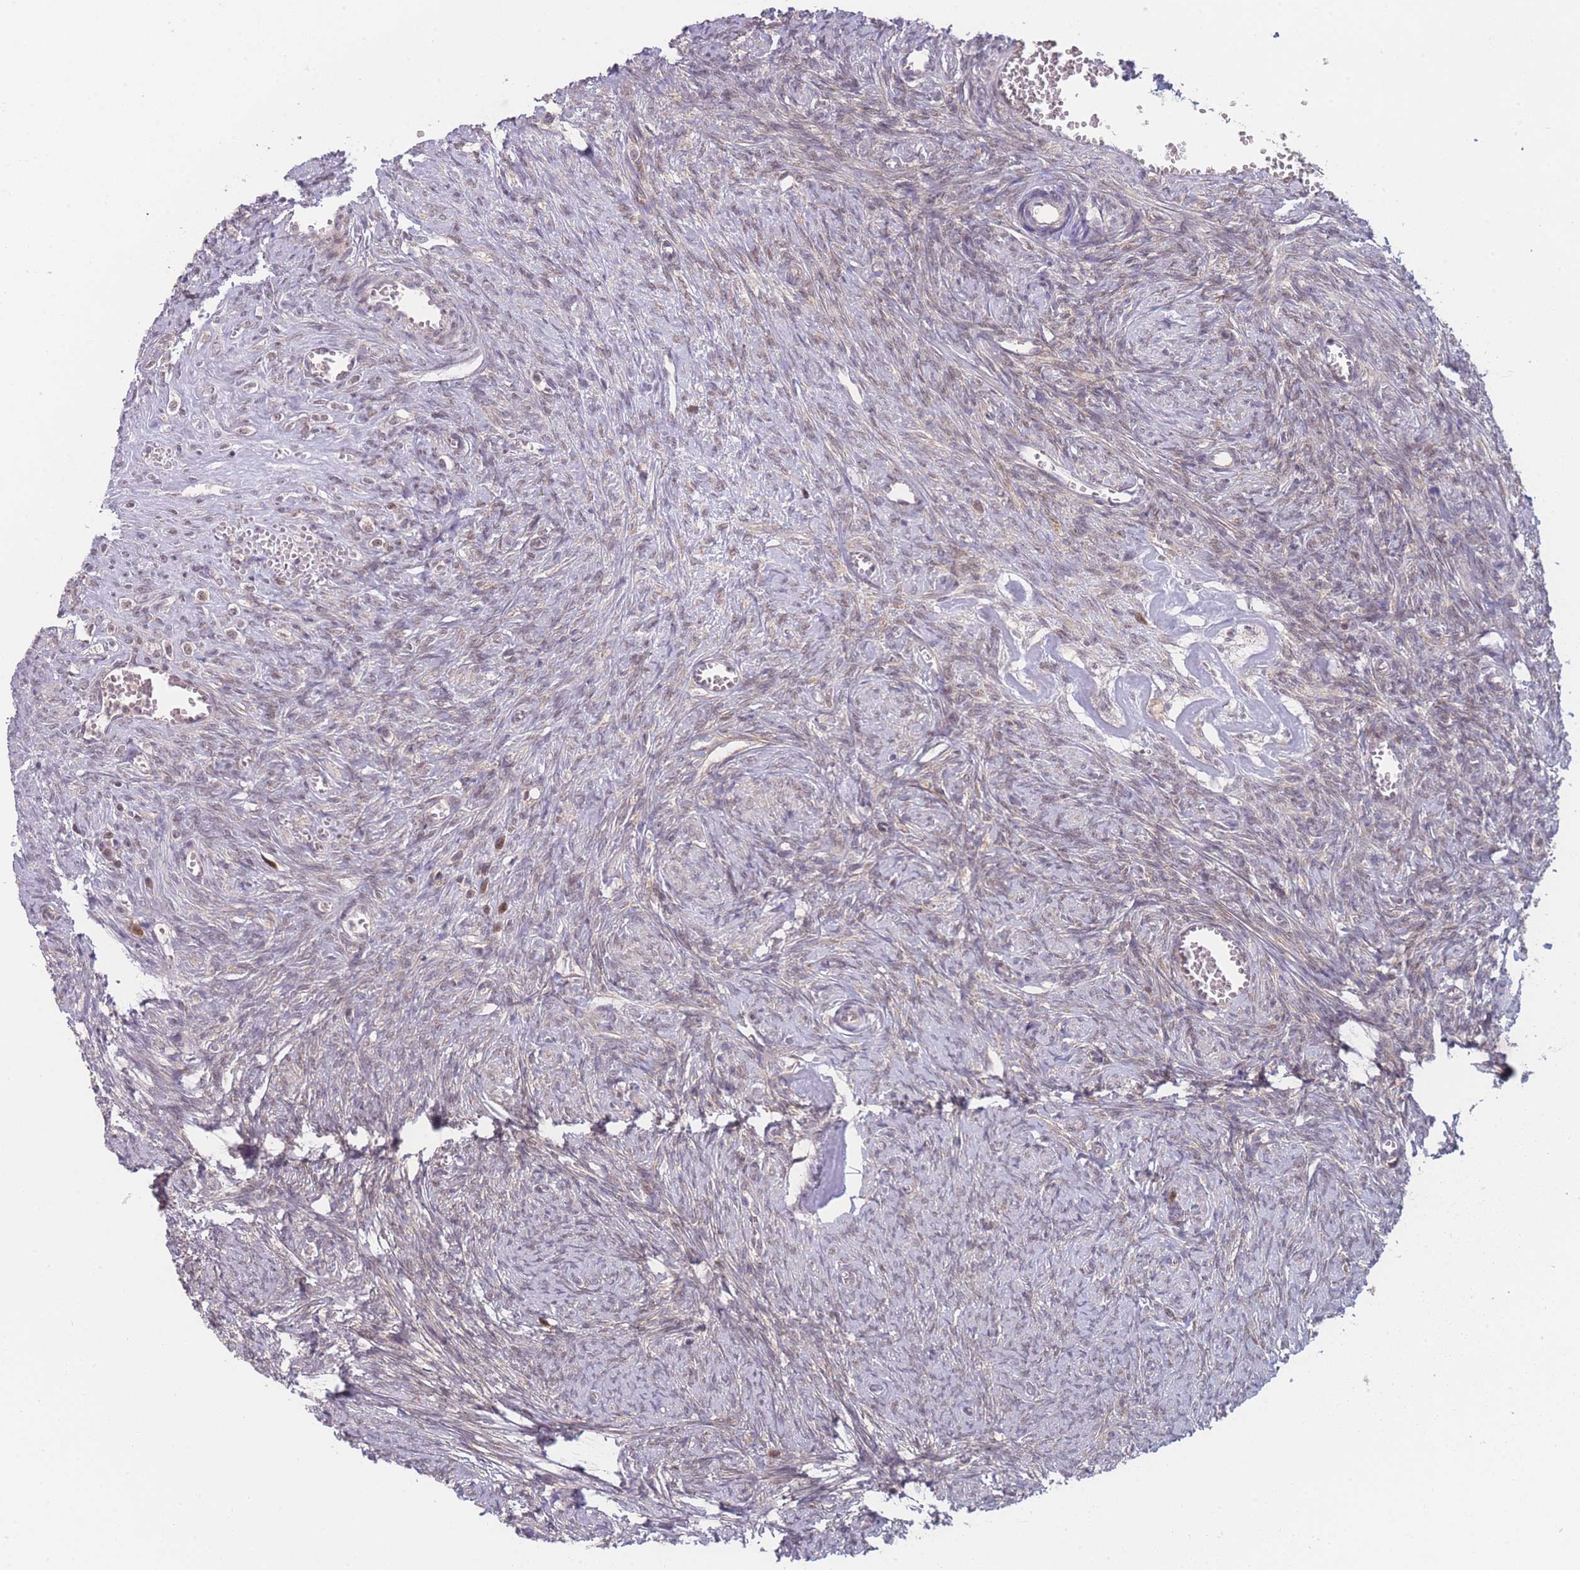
{"staining": {"intensity": "weak", "quantity": "<25%", "location": "cytoplasmic/membranous"}, "tissue": "ovary", "cell_type": "Ovarian stroma cells", "image_type": "normal", "snomed": [{"axis": "morphology", "description": "Normal tissue, NOS"}, {"axis": "topography", "description": "Ovary"}], "caption": "This is a histopathology image of immunohistochemistry (IHC) staining of normal ovary, which shows no expression in ovarian stroma cells. The staining was performed using DAB (3,3'-diaminobenzidine) to visualize the protein expression in brown, while the nuclei were stained in blue with hematoxylin (Magnification: 20x).", "gene": "MRI1", "patient": {"sex": "female", "age": 44}}